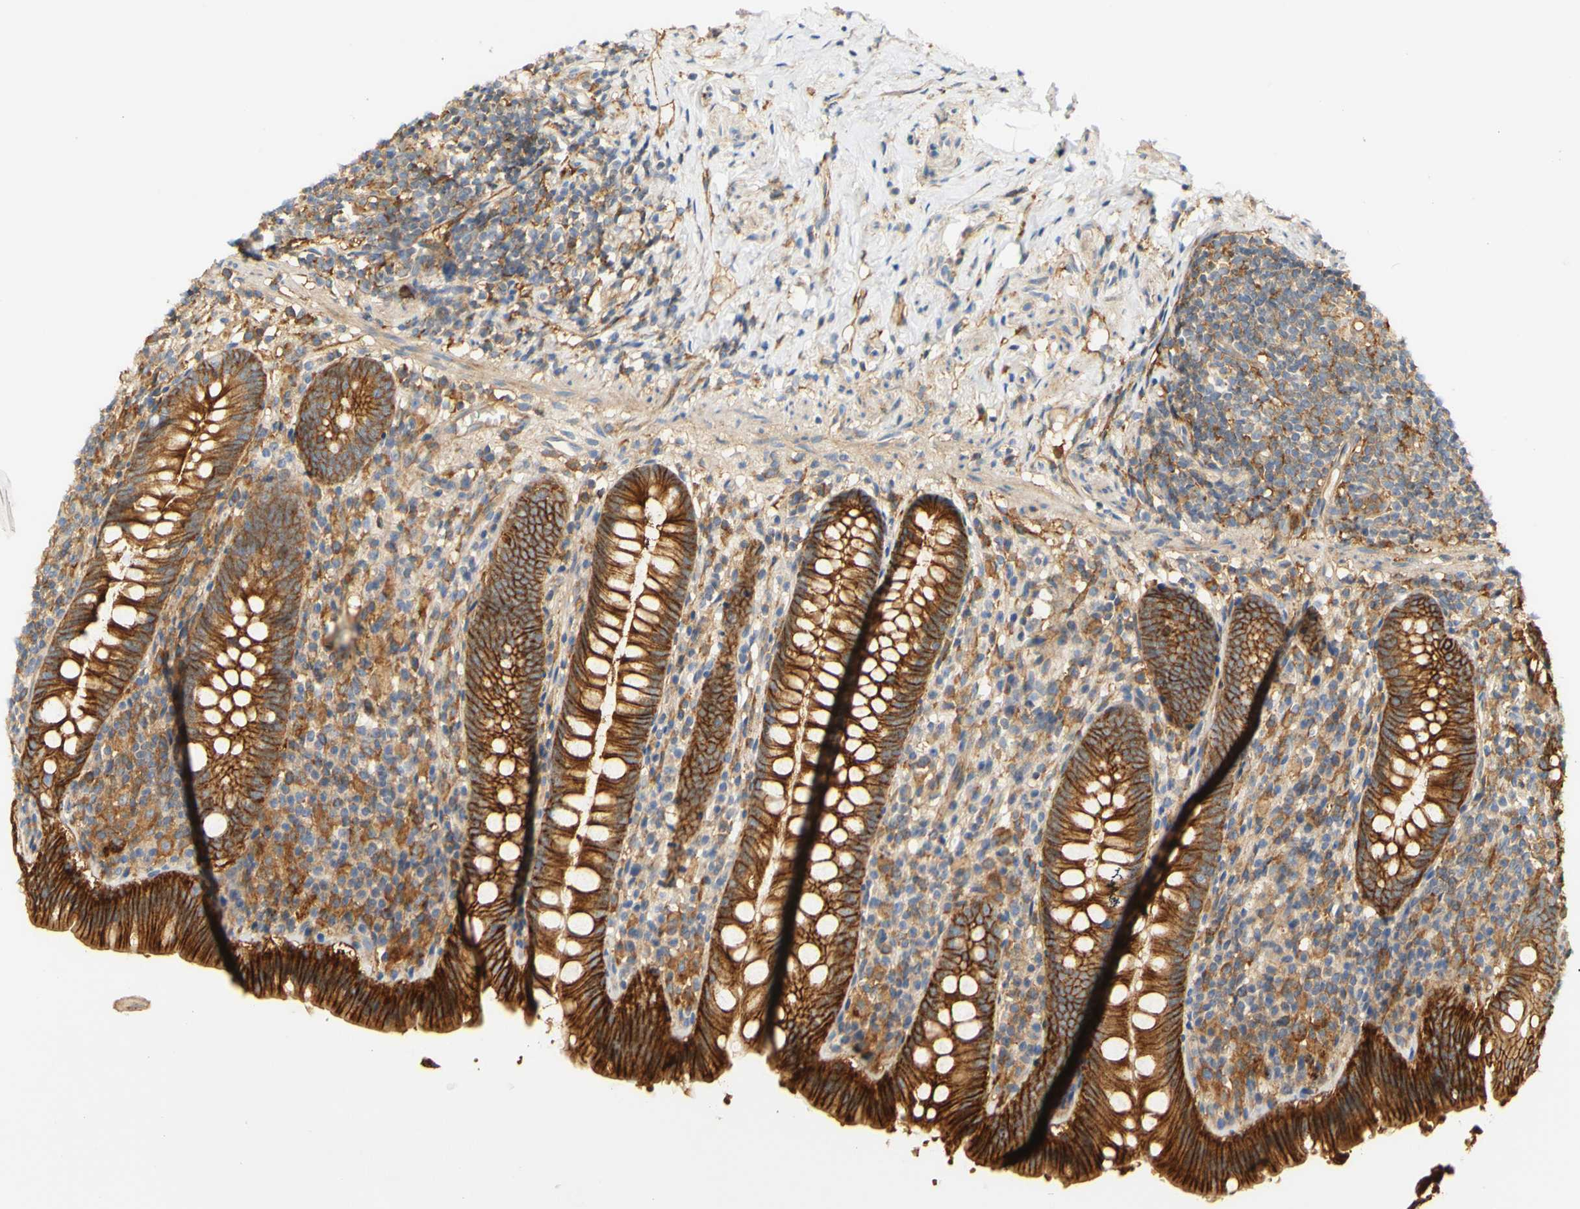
{"staining": {"intensity": "strong", "quantity": ">75%", "location": "cytoplasmic/membranous"}, "tissue": "appendix", "cell_type": "Glandular cells", "image_type": "normal", "snomed": [{"axis": "morphology", "description": "Normal tissue, NOS"}, {"axis": "topography", "description": "Appendix"}], "caption": "A brown stain shows strong cytoplasmic/membranous positivity of a protein in glandular cells of benign appendix. (Stains: DAB in brown, nuclei in blue, Microscopy: brightfield microscopy at high magnification).", "gene": "PCDH7", "patient": {"sex": "male", "age": 52}}